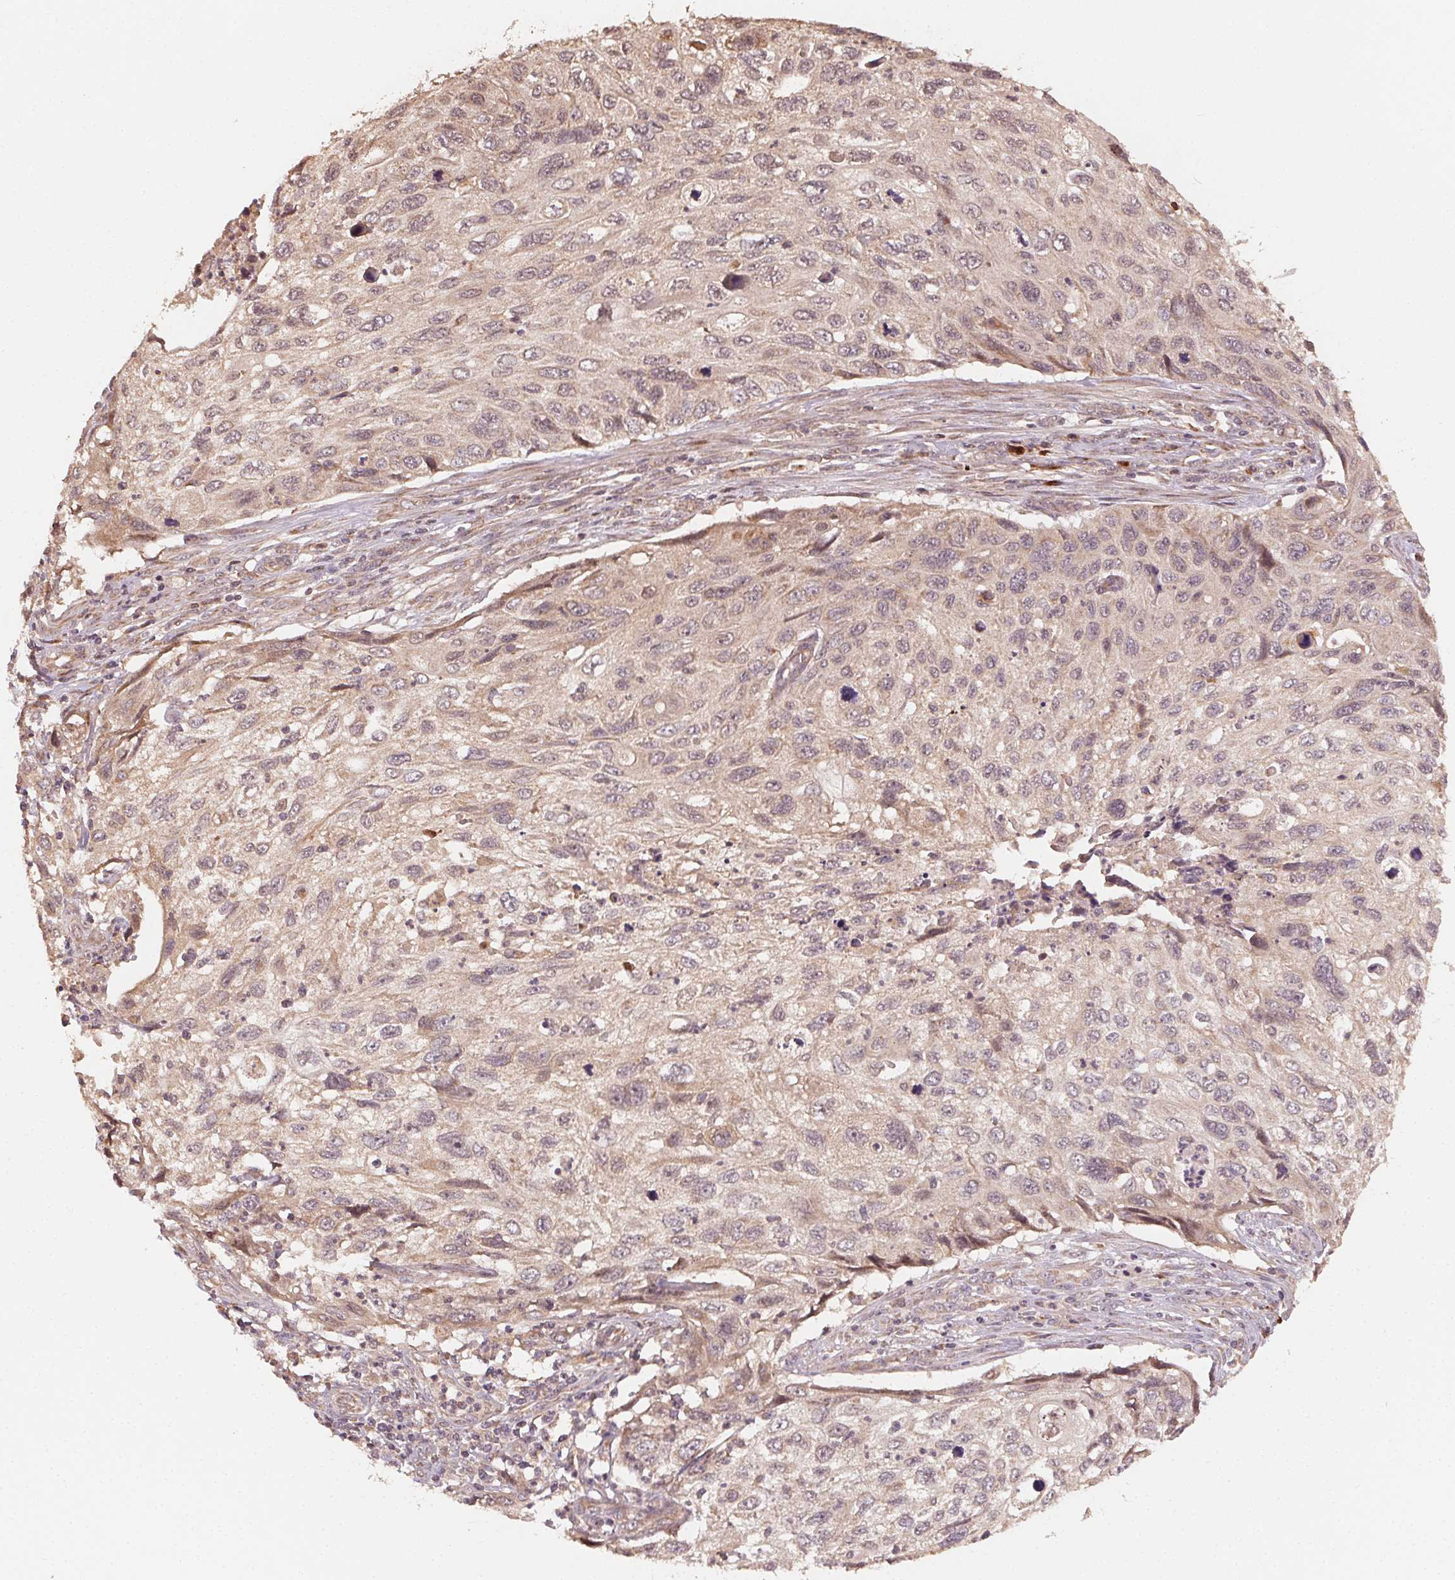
{"staining": {"intensity": "weak", "quantity": "25%-75%", "location": "cytoplasmic/membranous"}, "tissue": "cervical cancer", "cell_type": "Tumor cells", "image_type": "cancer", "snomed": [{"axis": "morphology", "description": "Squamous cell carcinoma, NOS"}, {"axis": "topography", "description": "Cervix"}], "caption": "Weak cytoplasmic/membranous positivity for a protein is identified in approximately 25%-75% of tumor cells of squamous cell carcinoma (cervical) using IHC.", "gene": "WBP2", "patient": {"sex": "female", "age": 70}}